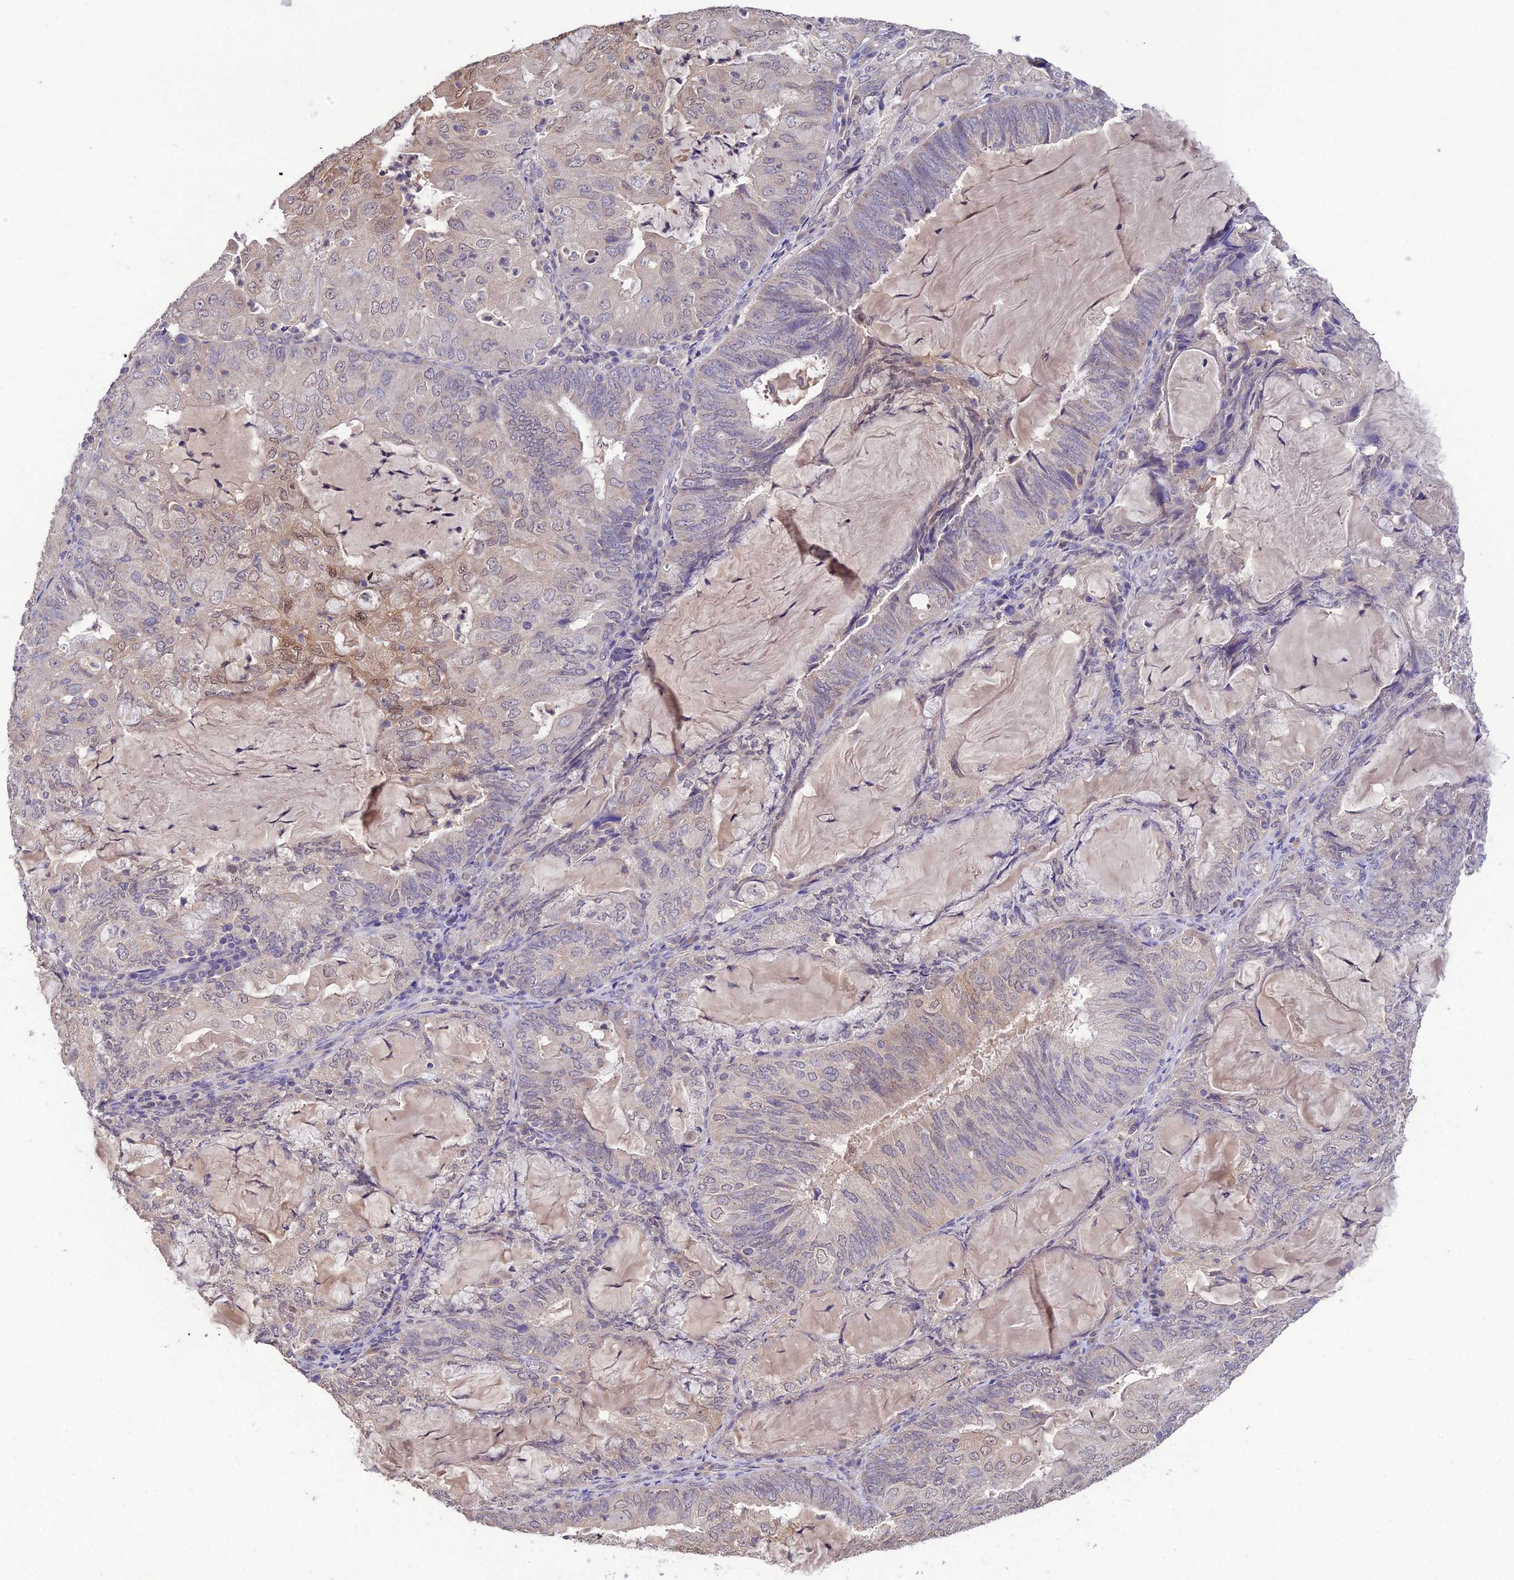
{"staining": {"intensity": "moderate", "quantity": "<25%", "location": "nuclear"}, "tissue": "endometrial cancer", "cell_type": "Tumor cells", "image_type": "cancer", "snomed": [{"axis": "morphology", "description": "Adenocarcinoma, NOS"}, {"axis": "topography", "description": "Endometrium"}], "caption": "Brown immunohistochemical staining in endometrial cancer (adenocarcinoma) displays moderate nuclear staining in about <25% of tumor cells.", "gene": "PGK1", "patient": {"sex": "female", "age": 81}}